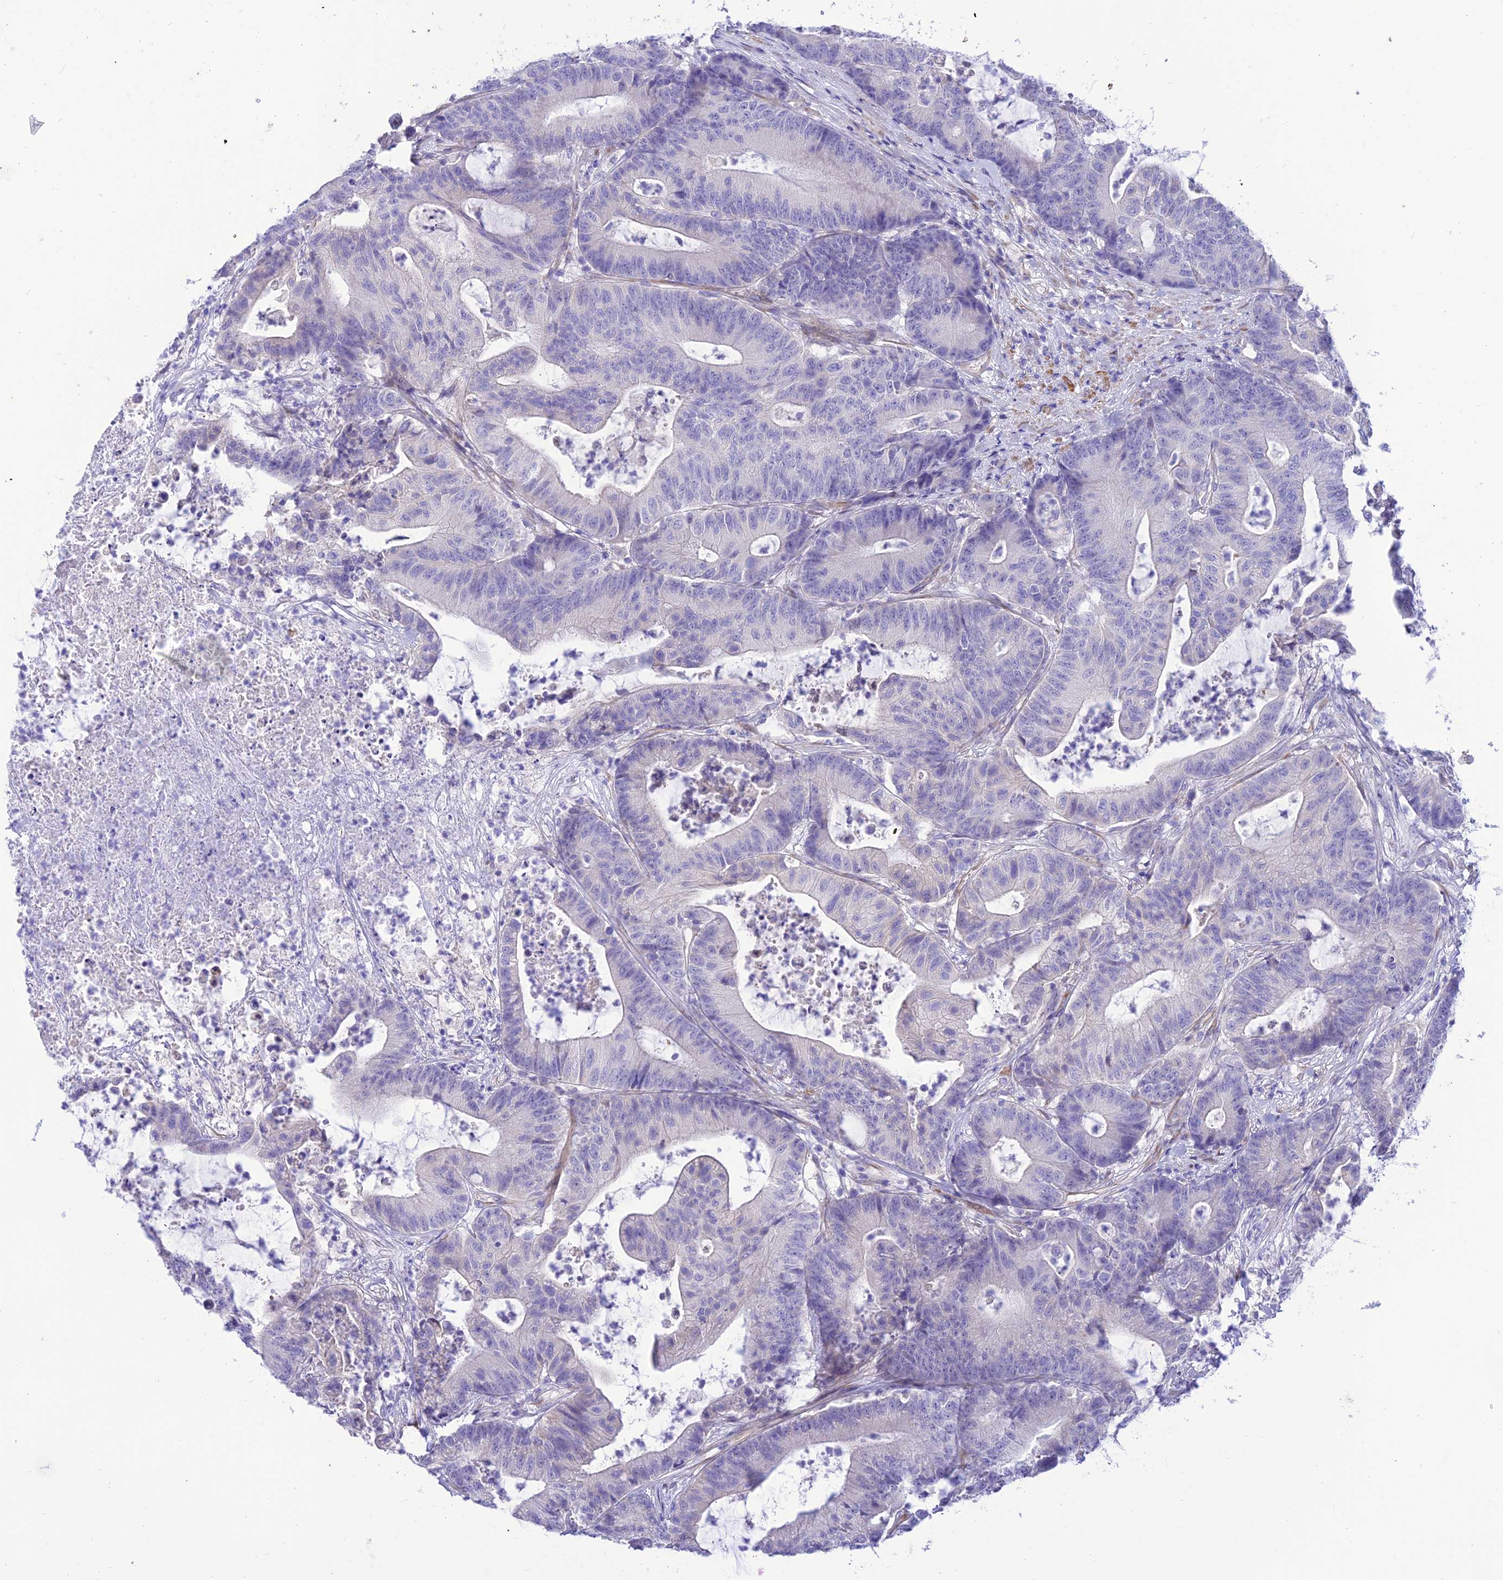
{"staining": {"intensity": "negative", "quantity": "none", "location": "none"}, "tissue": "colorectal cancer", "cell_type": "Tumor cells", "image_type": "cancer", "snomed": [{"axis": "morphology", "description": "Adenocarcinoma, NOS"}, {"axis": "topography", "description": "Colon"}], "caption": "Tumor cells show no significant protein staining in colorectal cancer.", "gene": "FAM186B", "patient": {"sex": "female", "age": 84}}